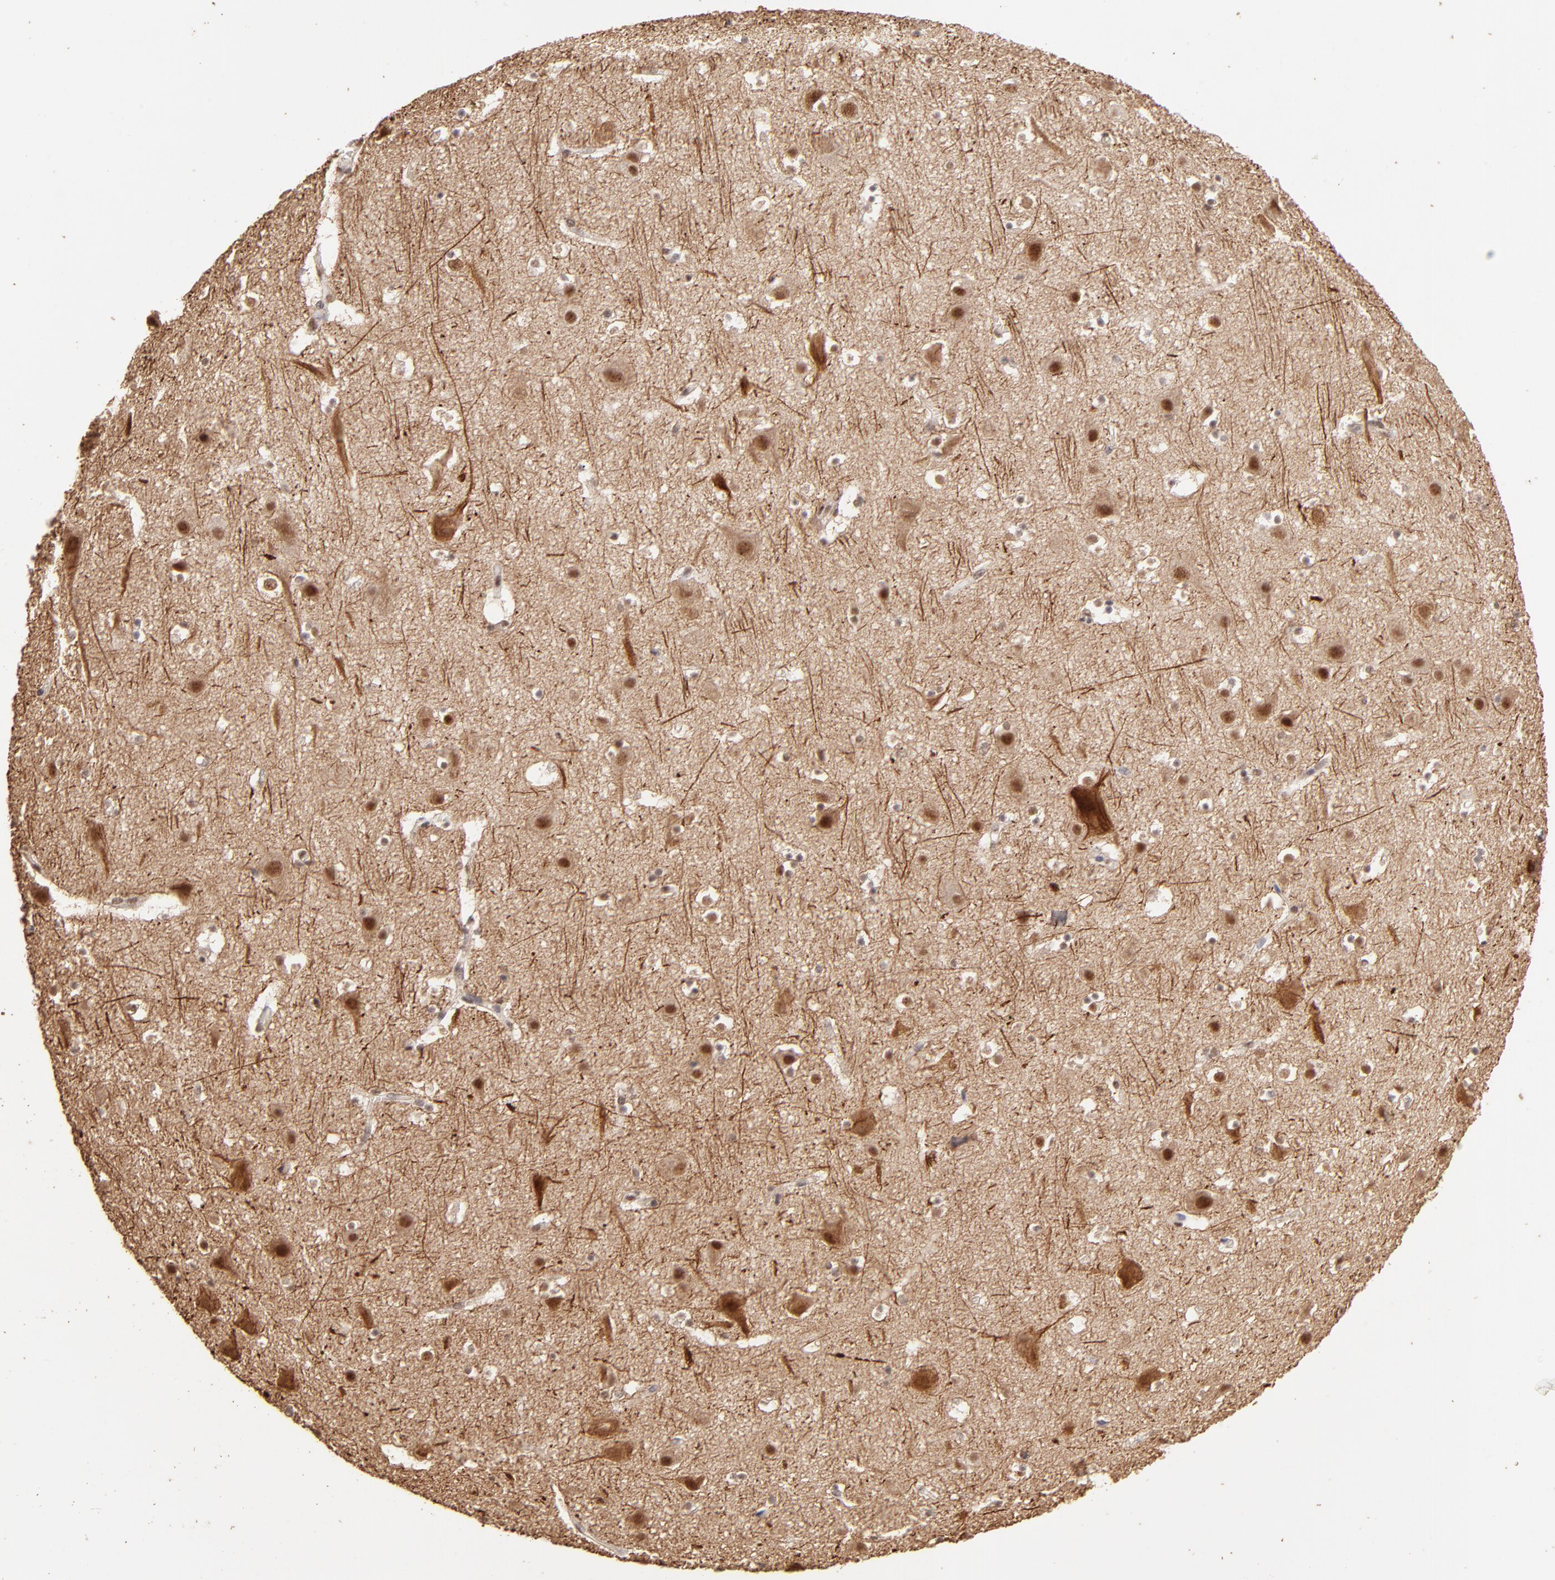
{"staining": {"intensity": "negative", "quantity": "none", "location": "none"}, "tissue": "cerebral cortex", "cell_type": "Endothelial cells", "image_type": "normal", "snomed": [{"axis": "morphology", "description": "Normal tissue, NOS"}, {"axis": "topography", "description": "Cerebral cortex"}], "caption": "High power microscopy micrograph of an IHC histopathology image of normal cerebral cortex, revealing no significant expression in endothelial cells.", "gene": "CLOCK", "patient": {"sex": "male", "age": 45}}